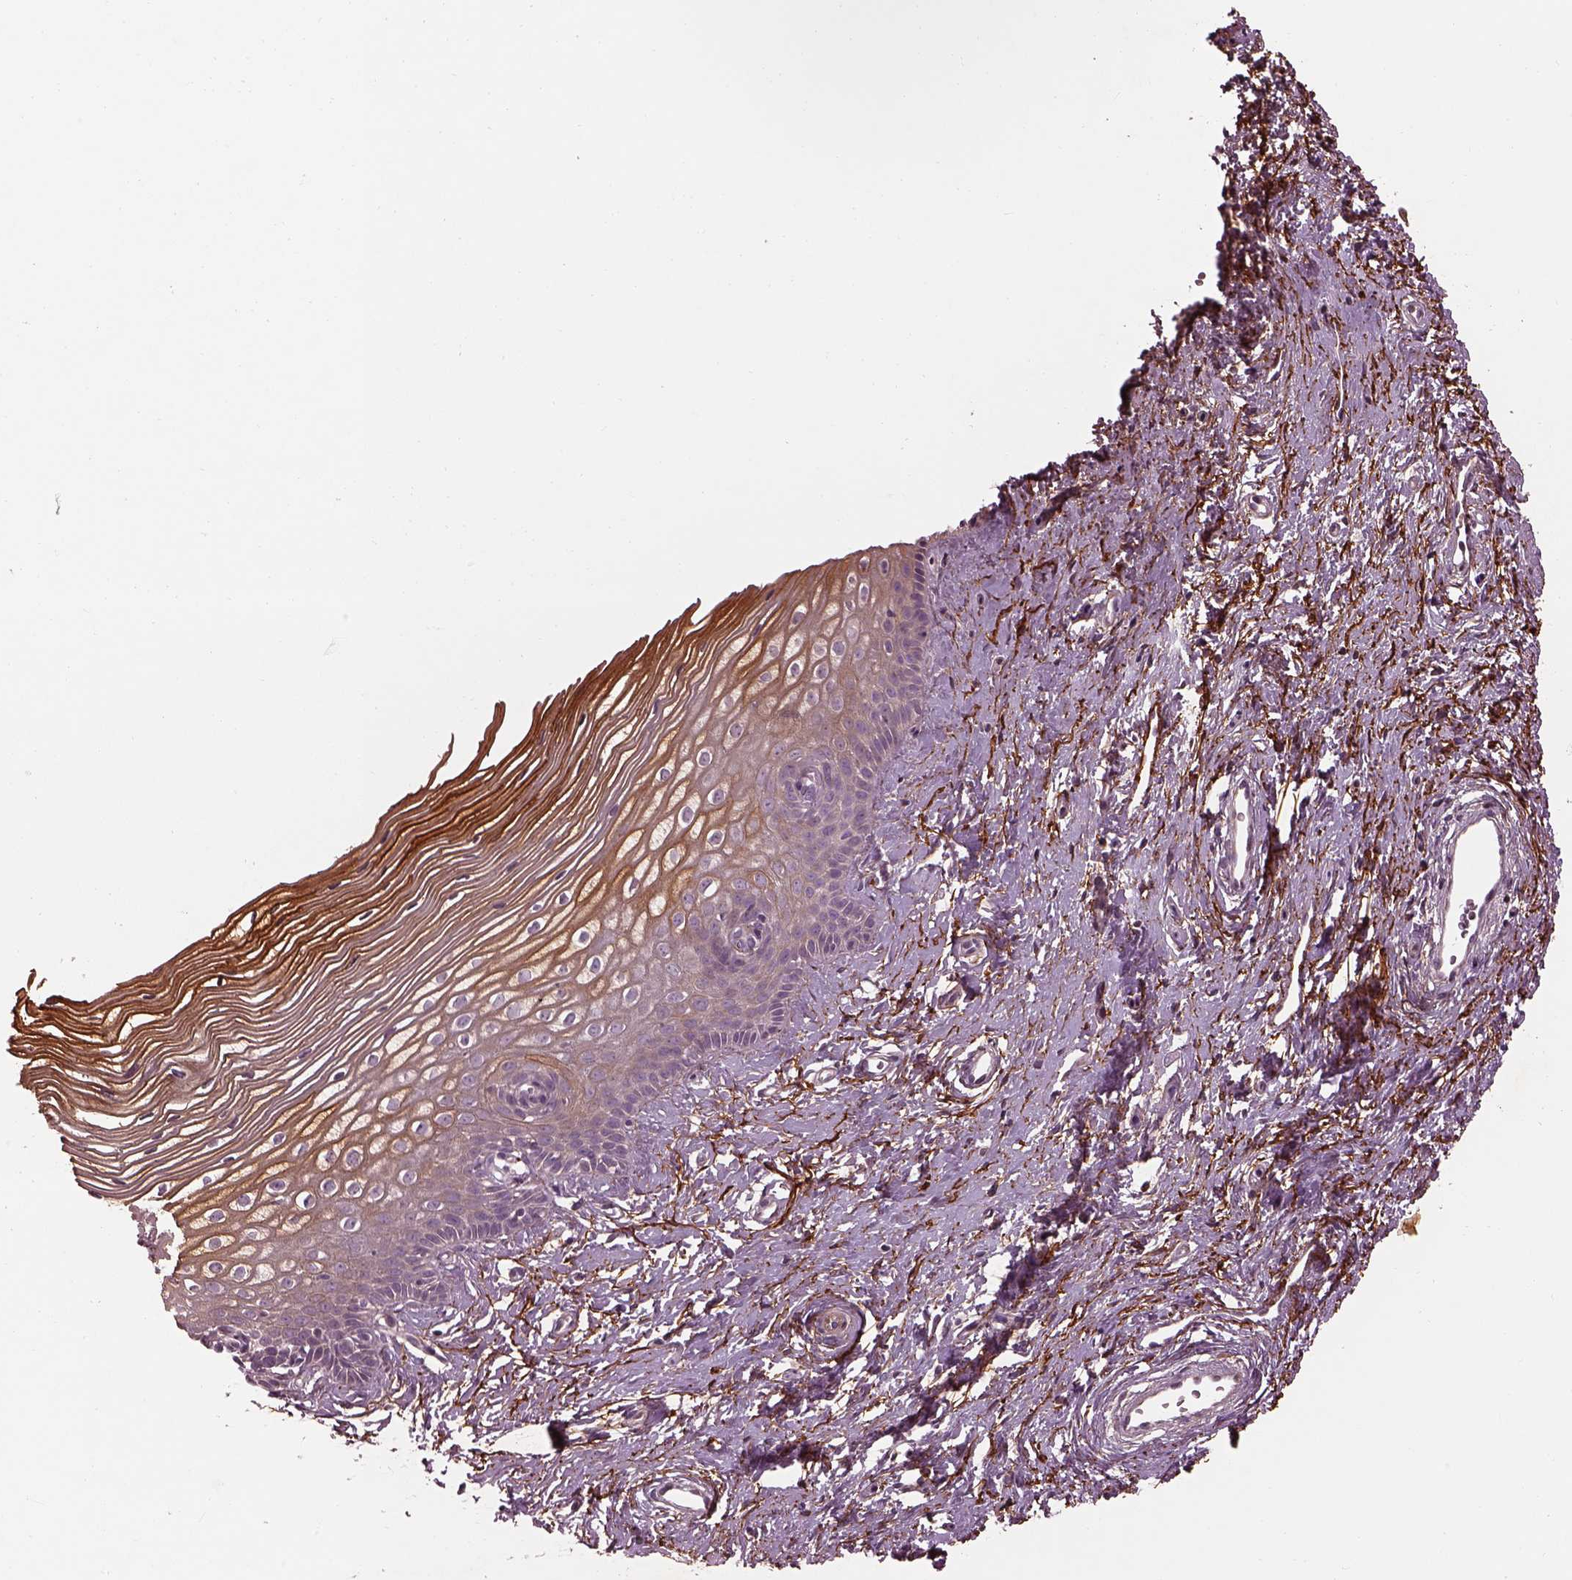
{"staining": {"intensity": "negative", "quantity": "none", "location": "none"}, "tissue": "cervix", "cell_type": "Glandular cells", "image_type": "normal", "snomed": [{"axis": "morphology", "description": "Normal tissue, NOS"}, {"axis": "topography", "description": "Cervix"}], "caption": "High magnification brightfield microscopy of benign cervix stained with DAB (brown) and counterstained with hematoxylin (blue): glandular cells show no significant staining. (DAB (3,3'-diaminobenzidine) immunohistochemistry (IHC) with hematoxylin counter stain).", "gene": "EFEMP1", "patient": {"sex": "female", "age": 40}}